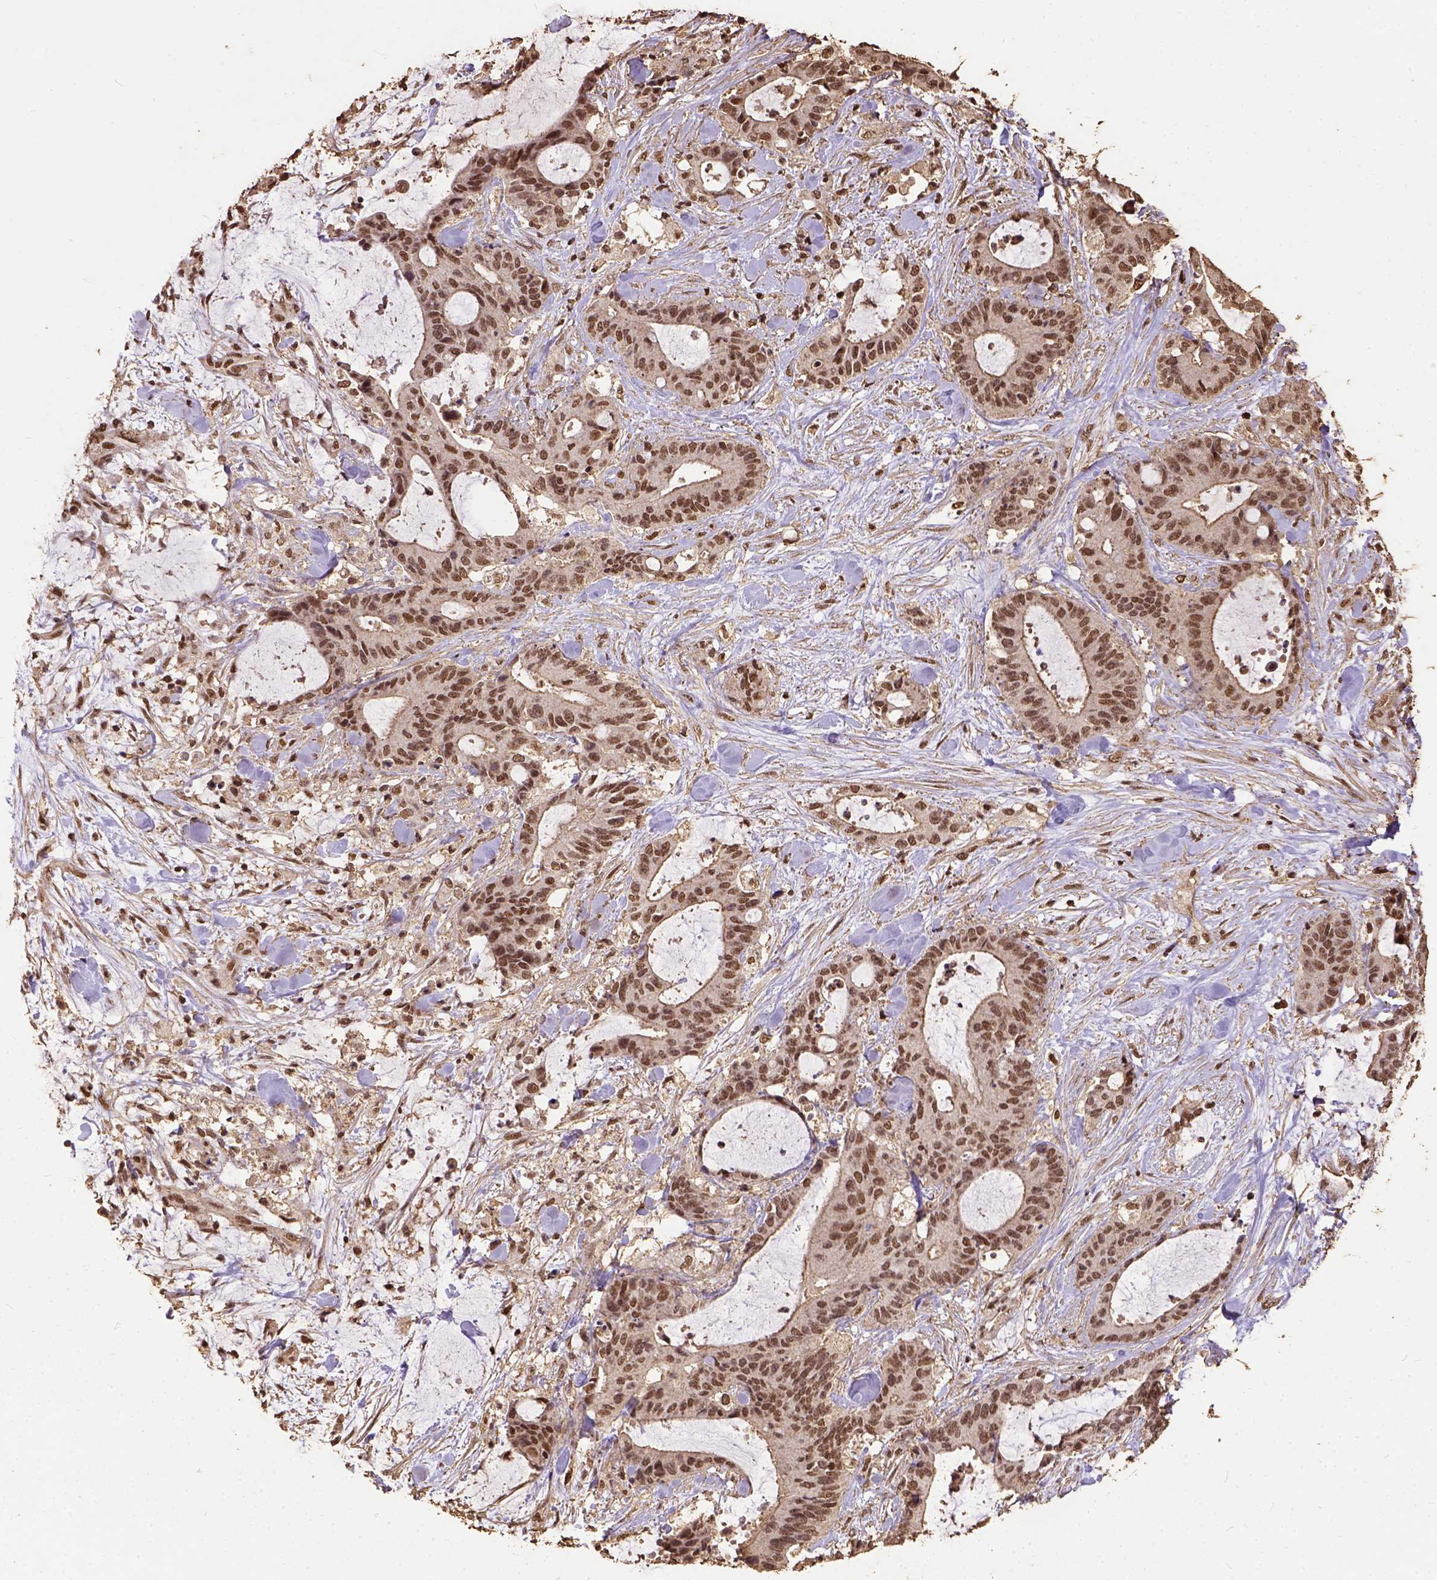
{"staining": {"intensity": "moderate", "quantity": ">75%", "location": "nuclear"}, "tissue": "liver cancer", "cell_type": "Tumor cells", "image_type": "cancer", "snomed": [{"axis": "morphology", "description": "Cholangiocarcinoma"}, {"axis": "topography", "description": "Liver"}], "caption": "This is a photomicrograph of IHC staining of cholangiocarcinoma (liver), which shows moderate expression in the nuclear of tumor cells.", "gene": "NACC1", "patient": {"sex": "female", "age": 73}}